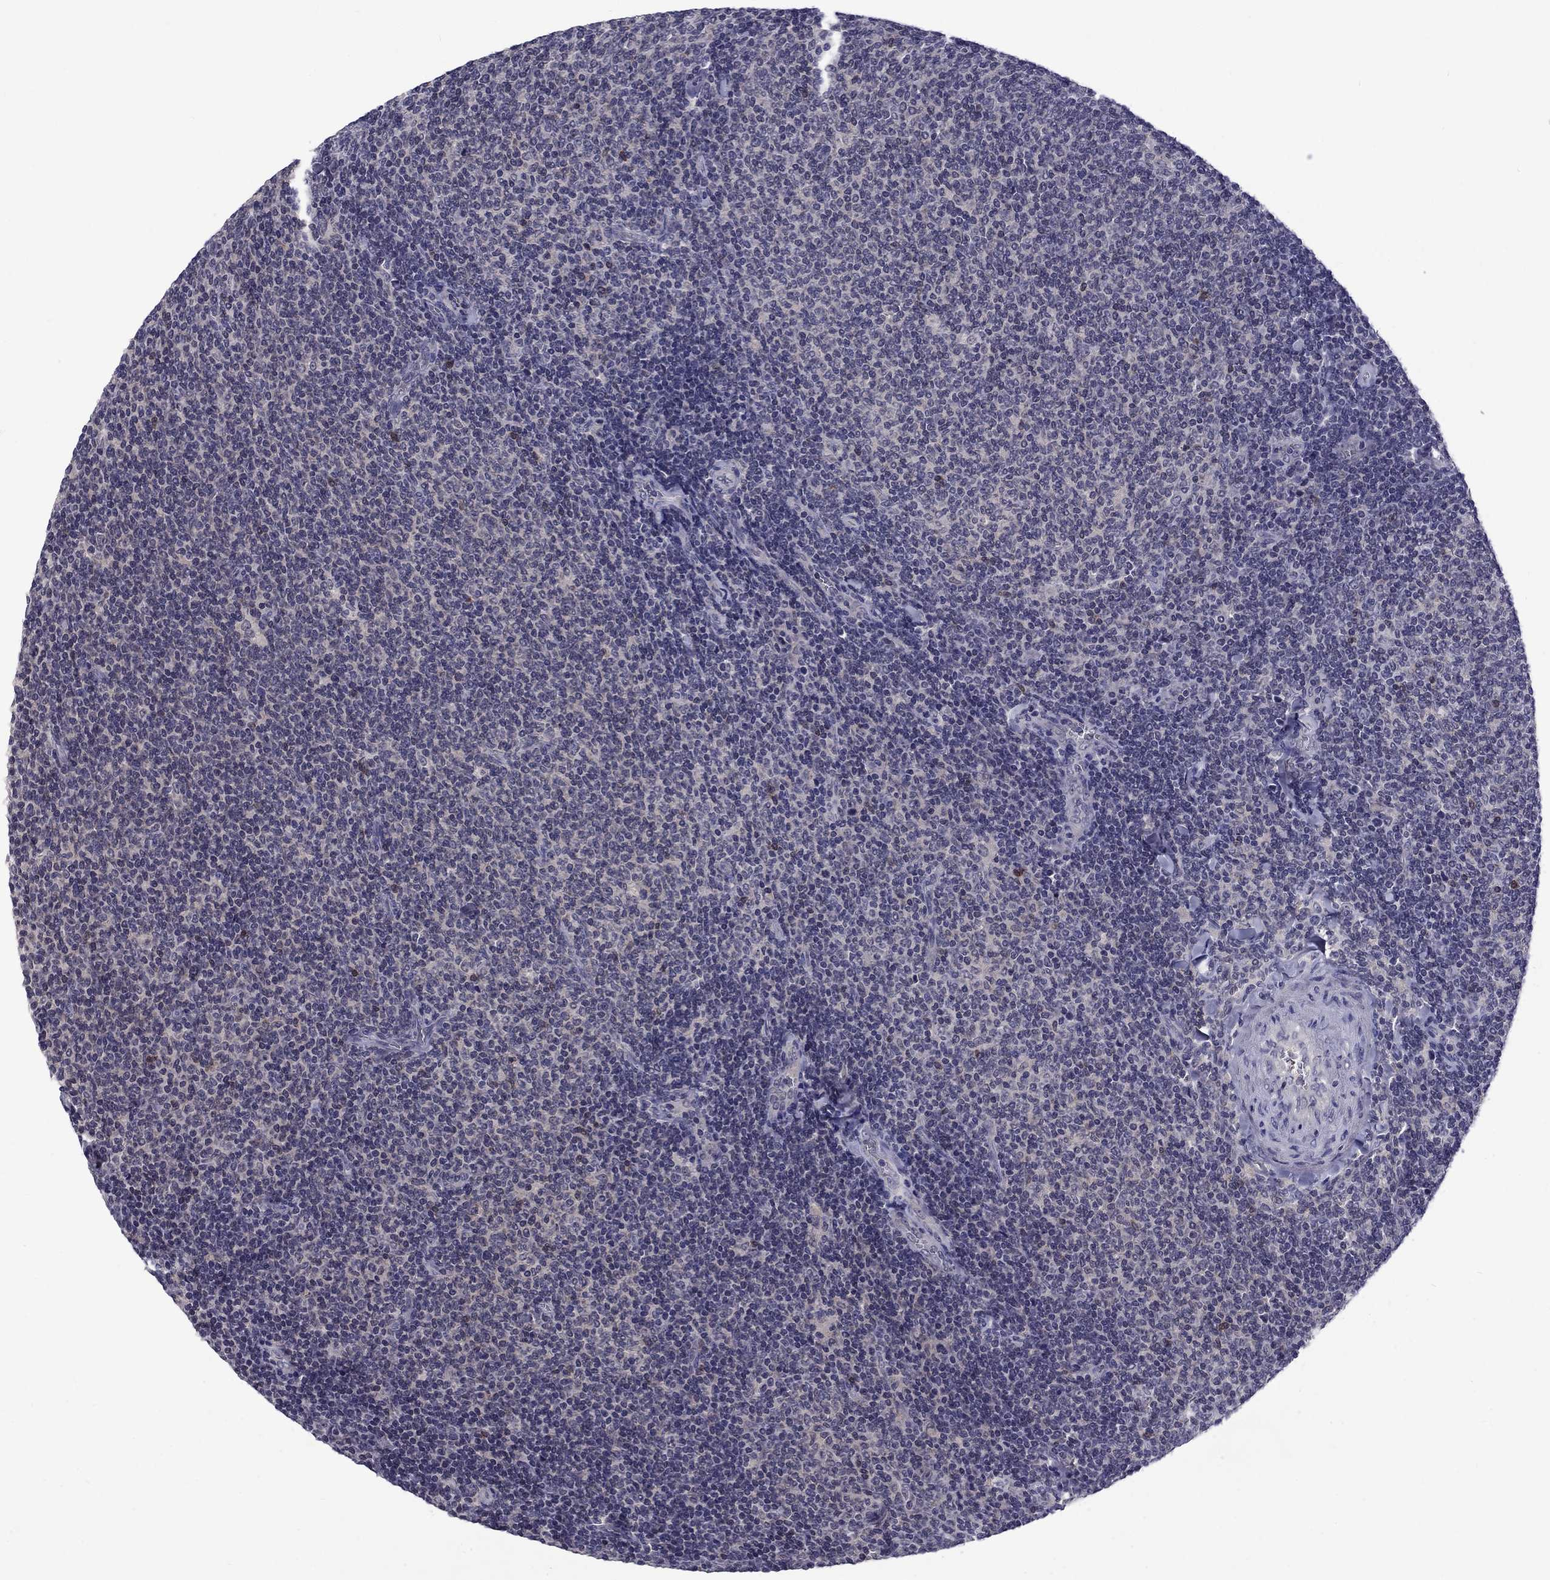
{"staining": {"intensity": "negative", "quantity": "none", "location": "none"}, "tissue": "lymphoma", "cell_type": "Tumor cells", "image_type": "cancer", "snomed": [{"axis": "morphology", "description": "Malignant lymphoma, non-Hodgkin's type, Low grade"}, {"axis": "topography", "description": "Lymph node"}], "caption": "Immunohistochemistry (IHC) of human low-grade malignant lymphoma, non-Hodgkin's type displays no expression in tumor cells. The staining is performed using DAB brown chromogen with nuclei counter-stained in using hematoxylin.", "gene": "SNTA1", "patient": {"sex": "male", "age": 52}}